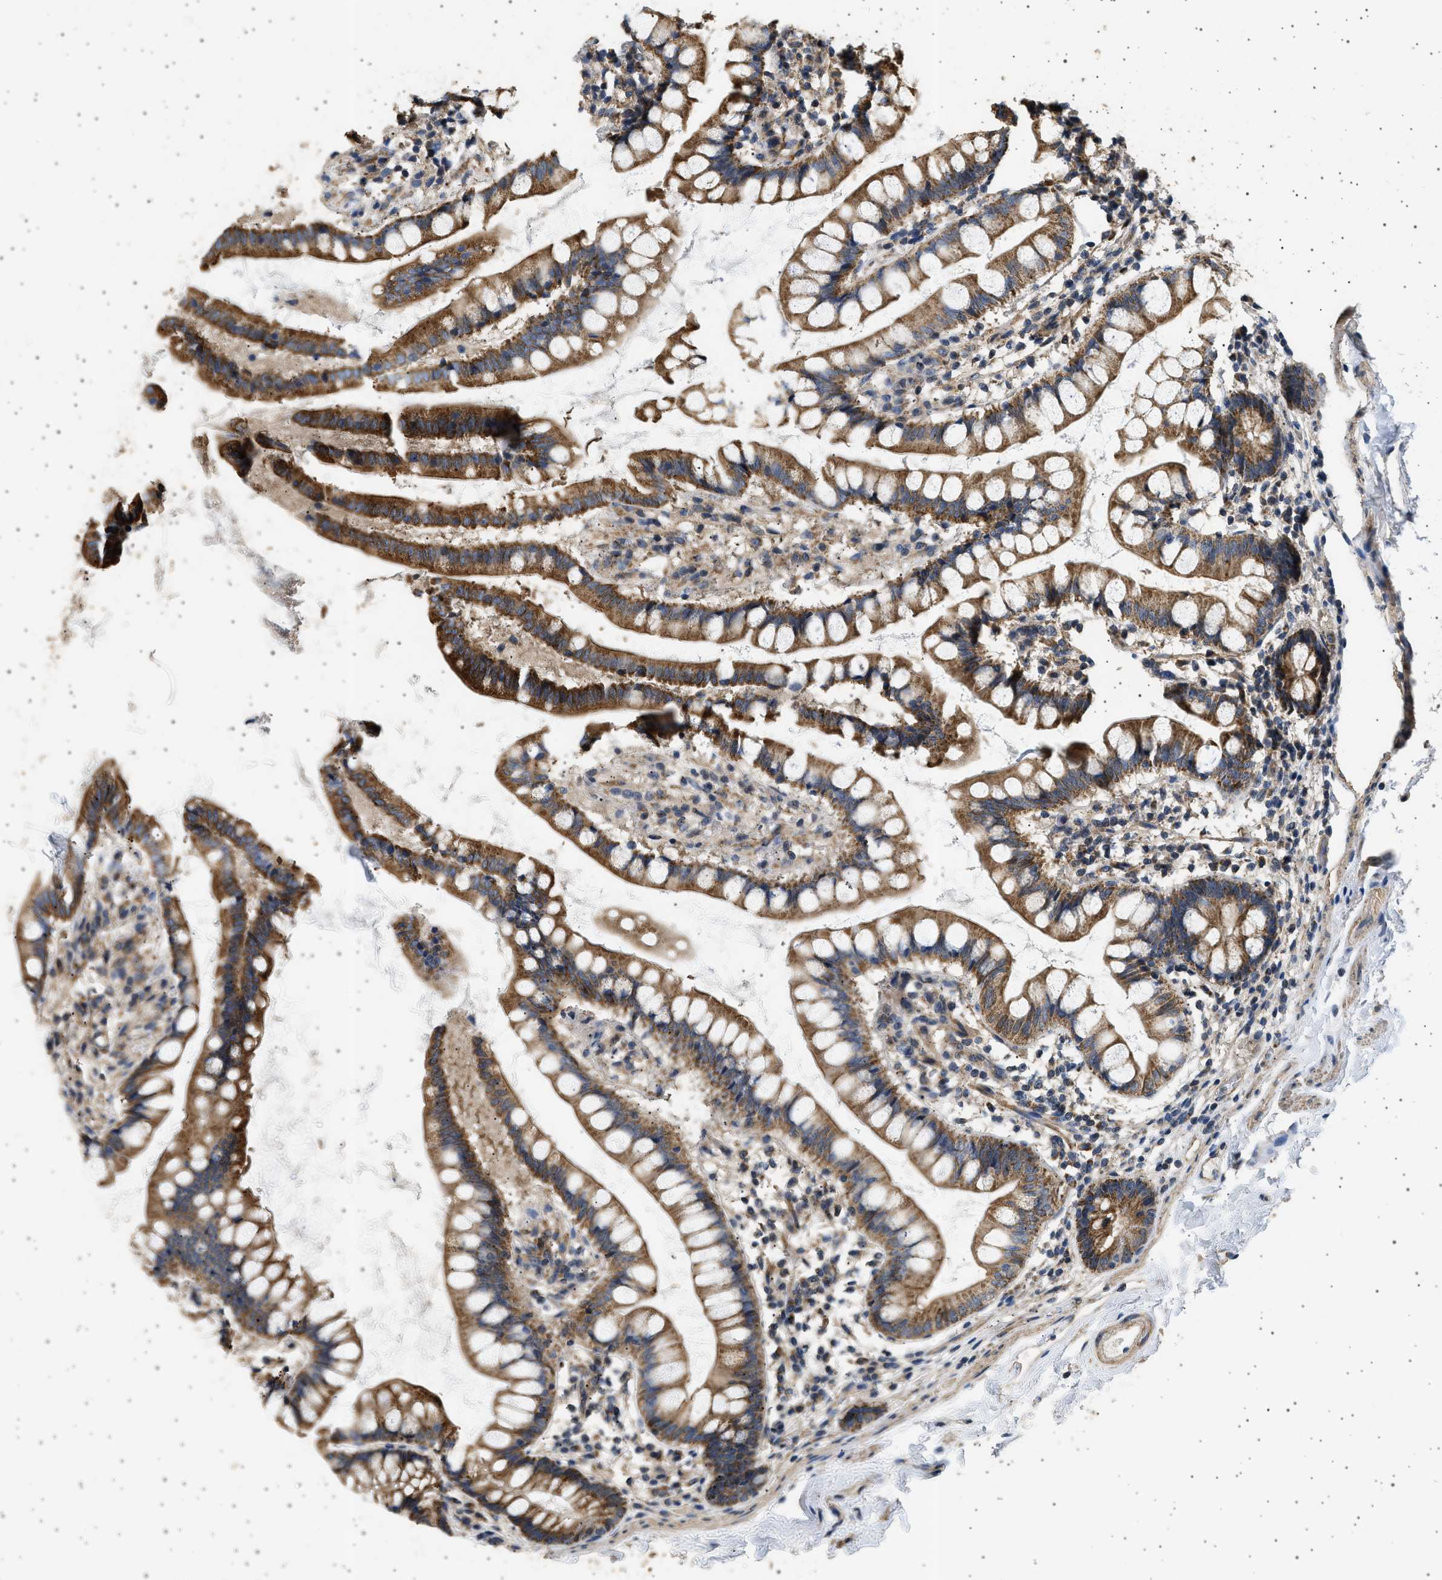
{"staining": {"intensity": "strong", "quantity": ">75%", "location": "cytoplasmic/membranous"}, "tissue": "small intestine", "cell_type": "Glandular cells", "image_type": "normal", "snomed": [{"axis": "morphology", "description": "Normal tissue, NOS"}, {"axis": "topography", "description": "Small intestine"}], "caption": "Immunohistochemical staining of normal human small intestine exhibits >75% levels of strong cytoplasmic/membranous protein staining in approximately >75% of glandular cells. Using DAB (3,3'-diaminobenzidine) (brown) and hematoxylin (blue) stains, captured at high magnification using brightfield microscopy.", "gene": "KCNA4", "patient": {"sex": "female", "age": 84}}